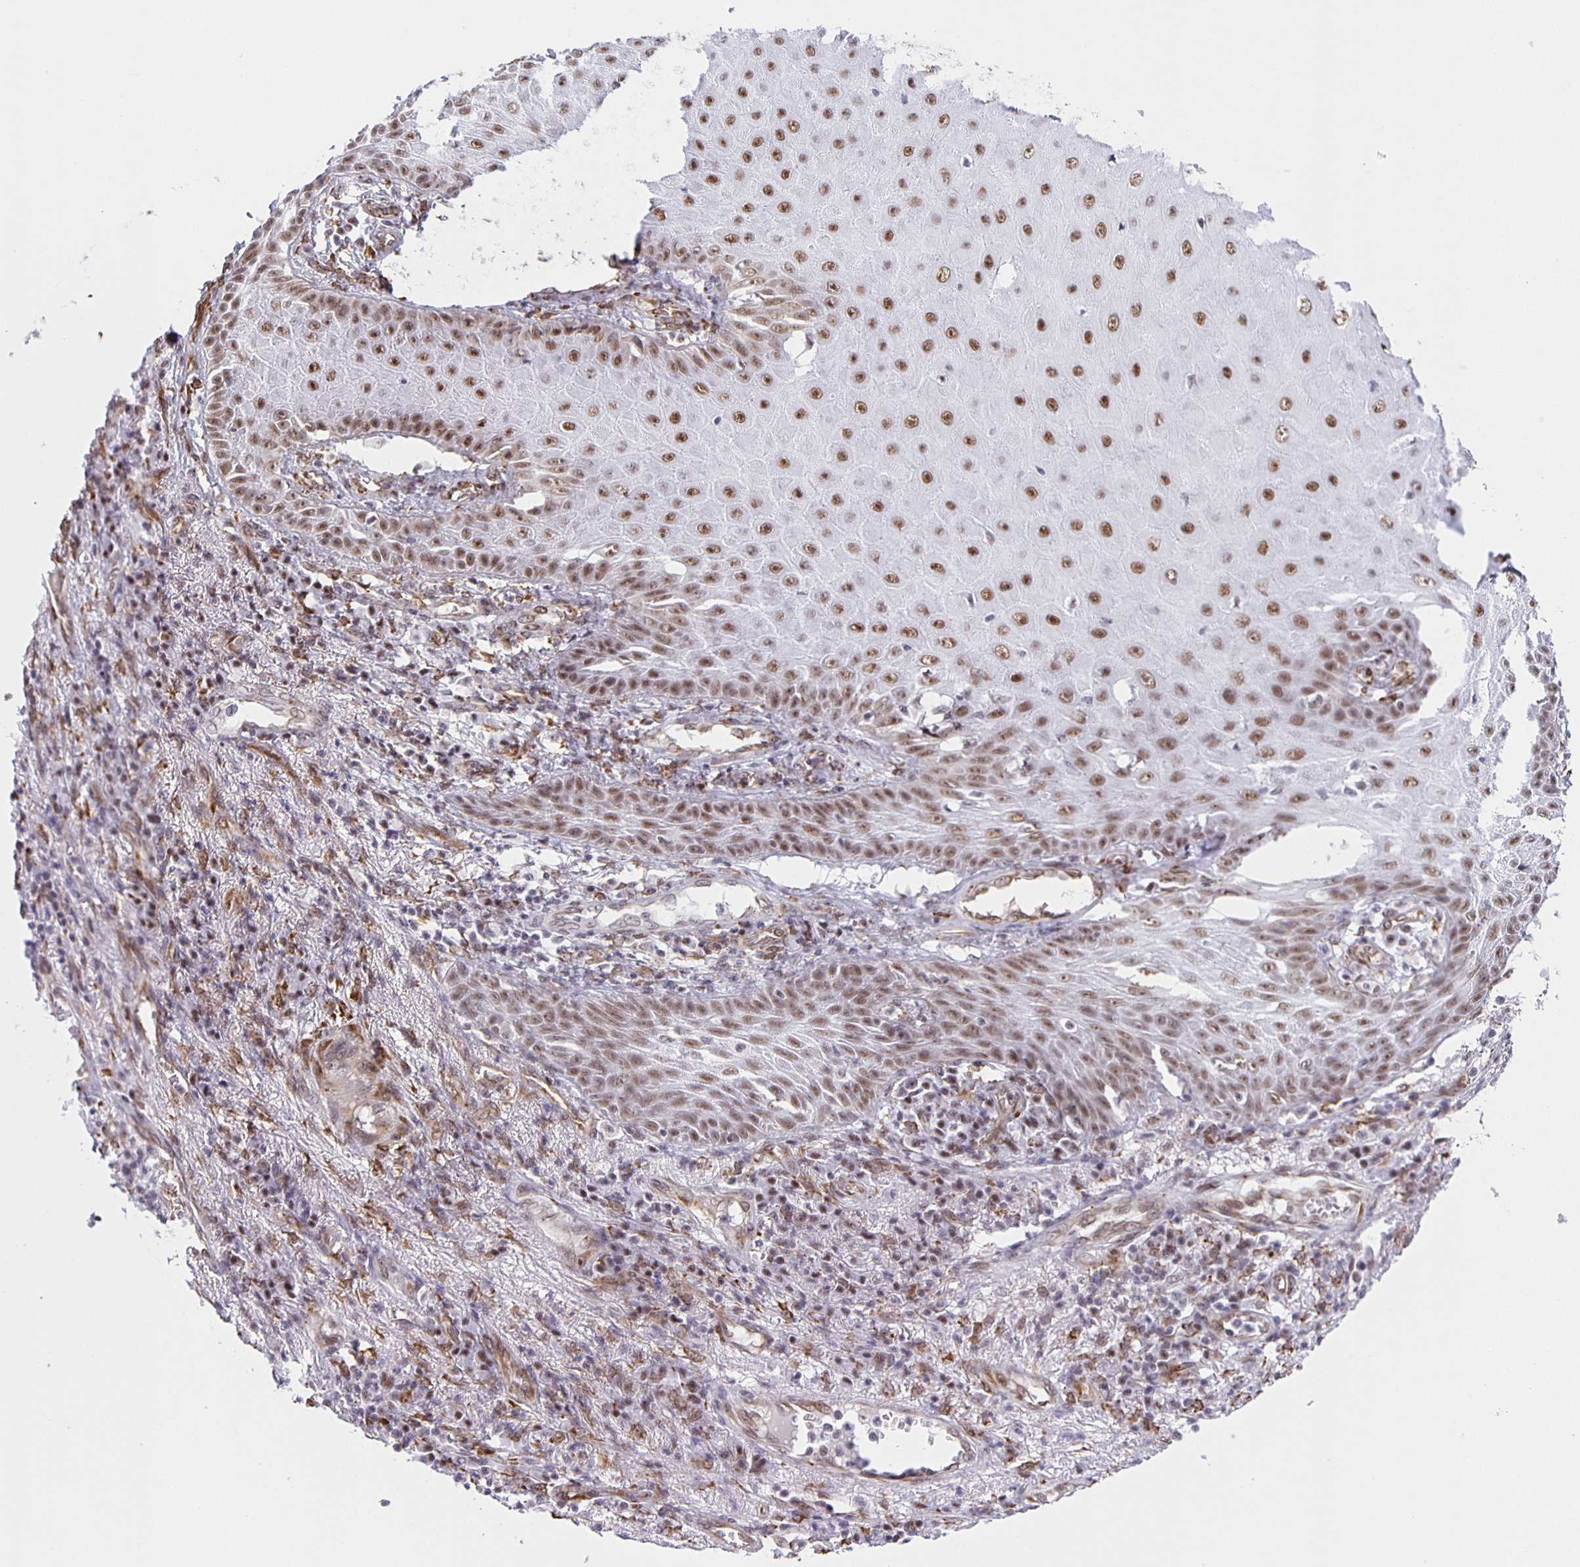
{"staining": {"intensity": "moderate", "quantity": ">75%", "location": "nuclear"}, "tissue": "skin cancer", "cell_type": "Tumor cells", "image_type": "cancer", "snomed": [{"axis": "morphology", "description": "Squamous cell carcinoma, NOS"}, {"axis": "topography", "description": "Skin"}], "caption": "Skin cancer (squamous cell carcinoma) tissue shows moderate nuclear staining in about >75% of tumor cells (Stains: DAB (3,3'-diaminobenzidine) in brown, nuclei in blue, Microscopy: brightfield microscopy at high magnification).", "gene": "ZRANB2", "patient": {"sex": "male", "age": 70}}